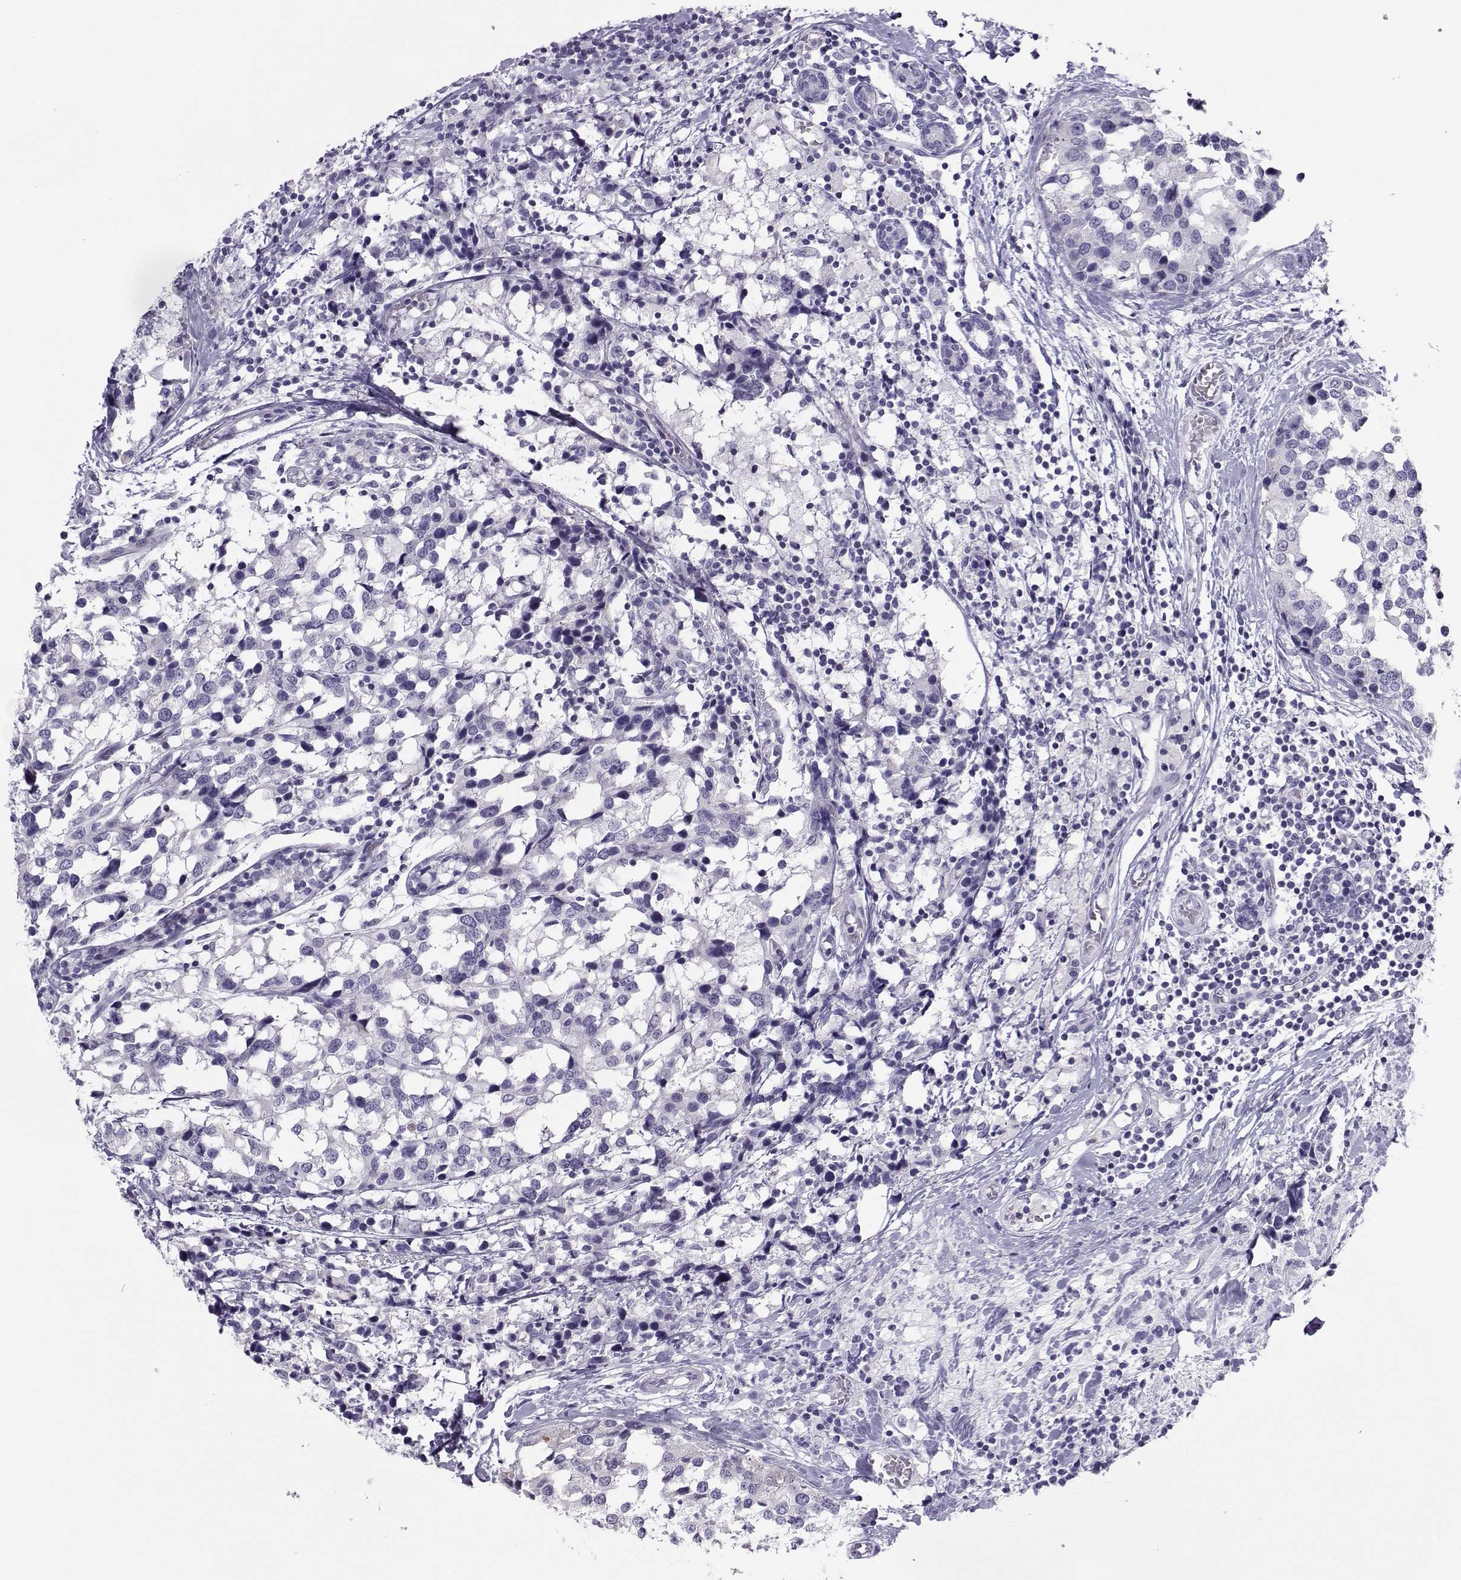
{"staining": {"intensity": "negative", "quantity": "none", "location": "none"}, "tissue": "breast cancer", "cell_type": "Tumor cells", "image_type": "cancer", "snomed": [{"axis": "morphology", "description": "Lobular carcinoma"}, {"axis": "topography", "description": "Breast"}], "caption": "This photomicrograph is of lobular carcinoma (breast) stained with immunohistochemistry to label a protein in brown with the nuclei are counter-stained blue. There is no positivity in tumor cells. (Stains: DAB (3,3'-diaminobenzidine) IHC with hematoxylin counter stain, Microscopy: brightfield microscopy at high magnification).", "gene": "TRPM7", "patient": {"sex": "female", "age": 59}}